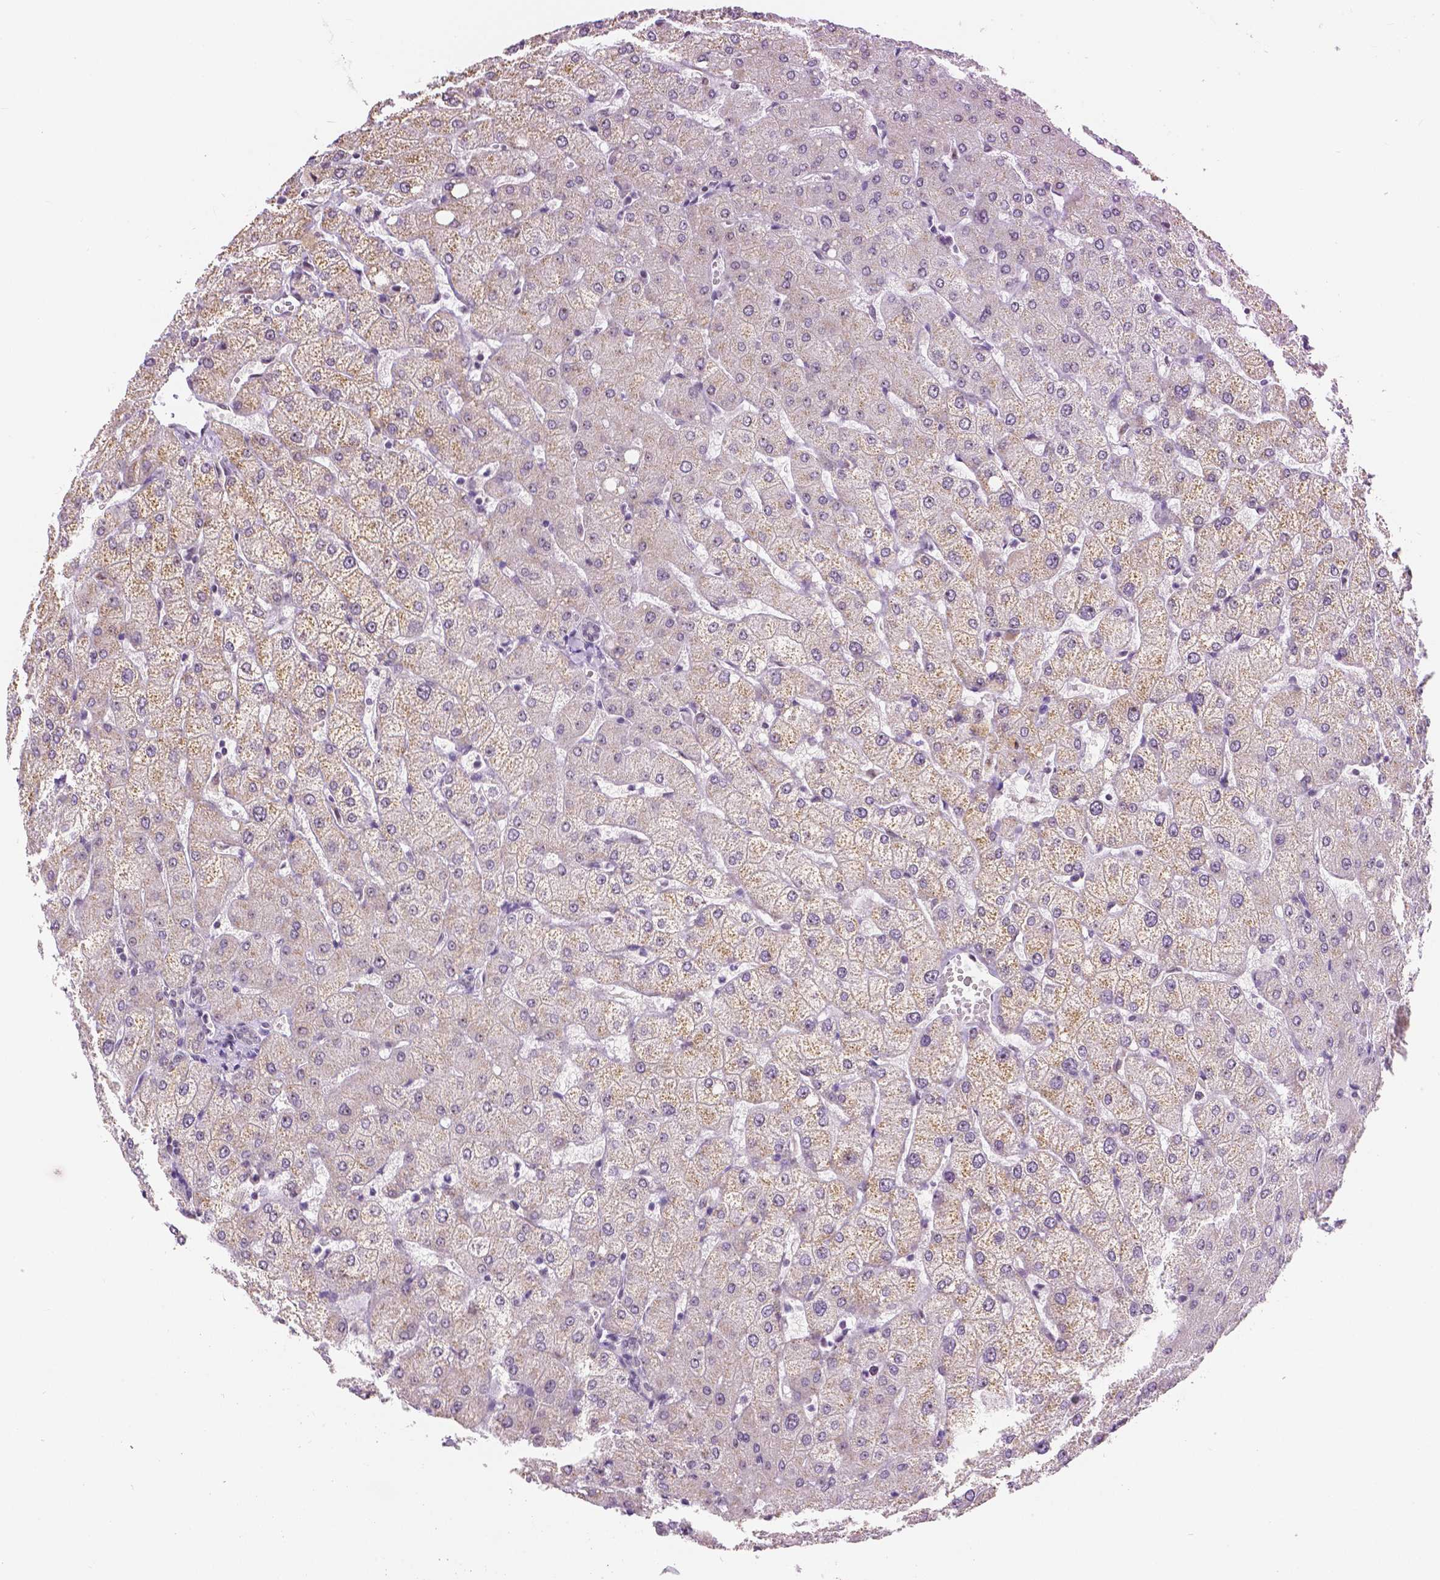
{"staining": {"intensity": "negative", "quantity": "none", "location": "none"}, "tissue": "liver", "cell_type": "Cholangiocytes", "image_type": "normal", "snomed": [{"axis": "morphology", "description": "Normal tissue, NOS"}, {"axis": "topography", "description": "Liver"}], "caption": "IHC histopathology image of benign liver stained for a protein (brown), which reveals no staining in cholangiocytes. Nuclei are stained in blue.", "gene": "NHP2", "patient": {"sex": "female", "age": 54}}